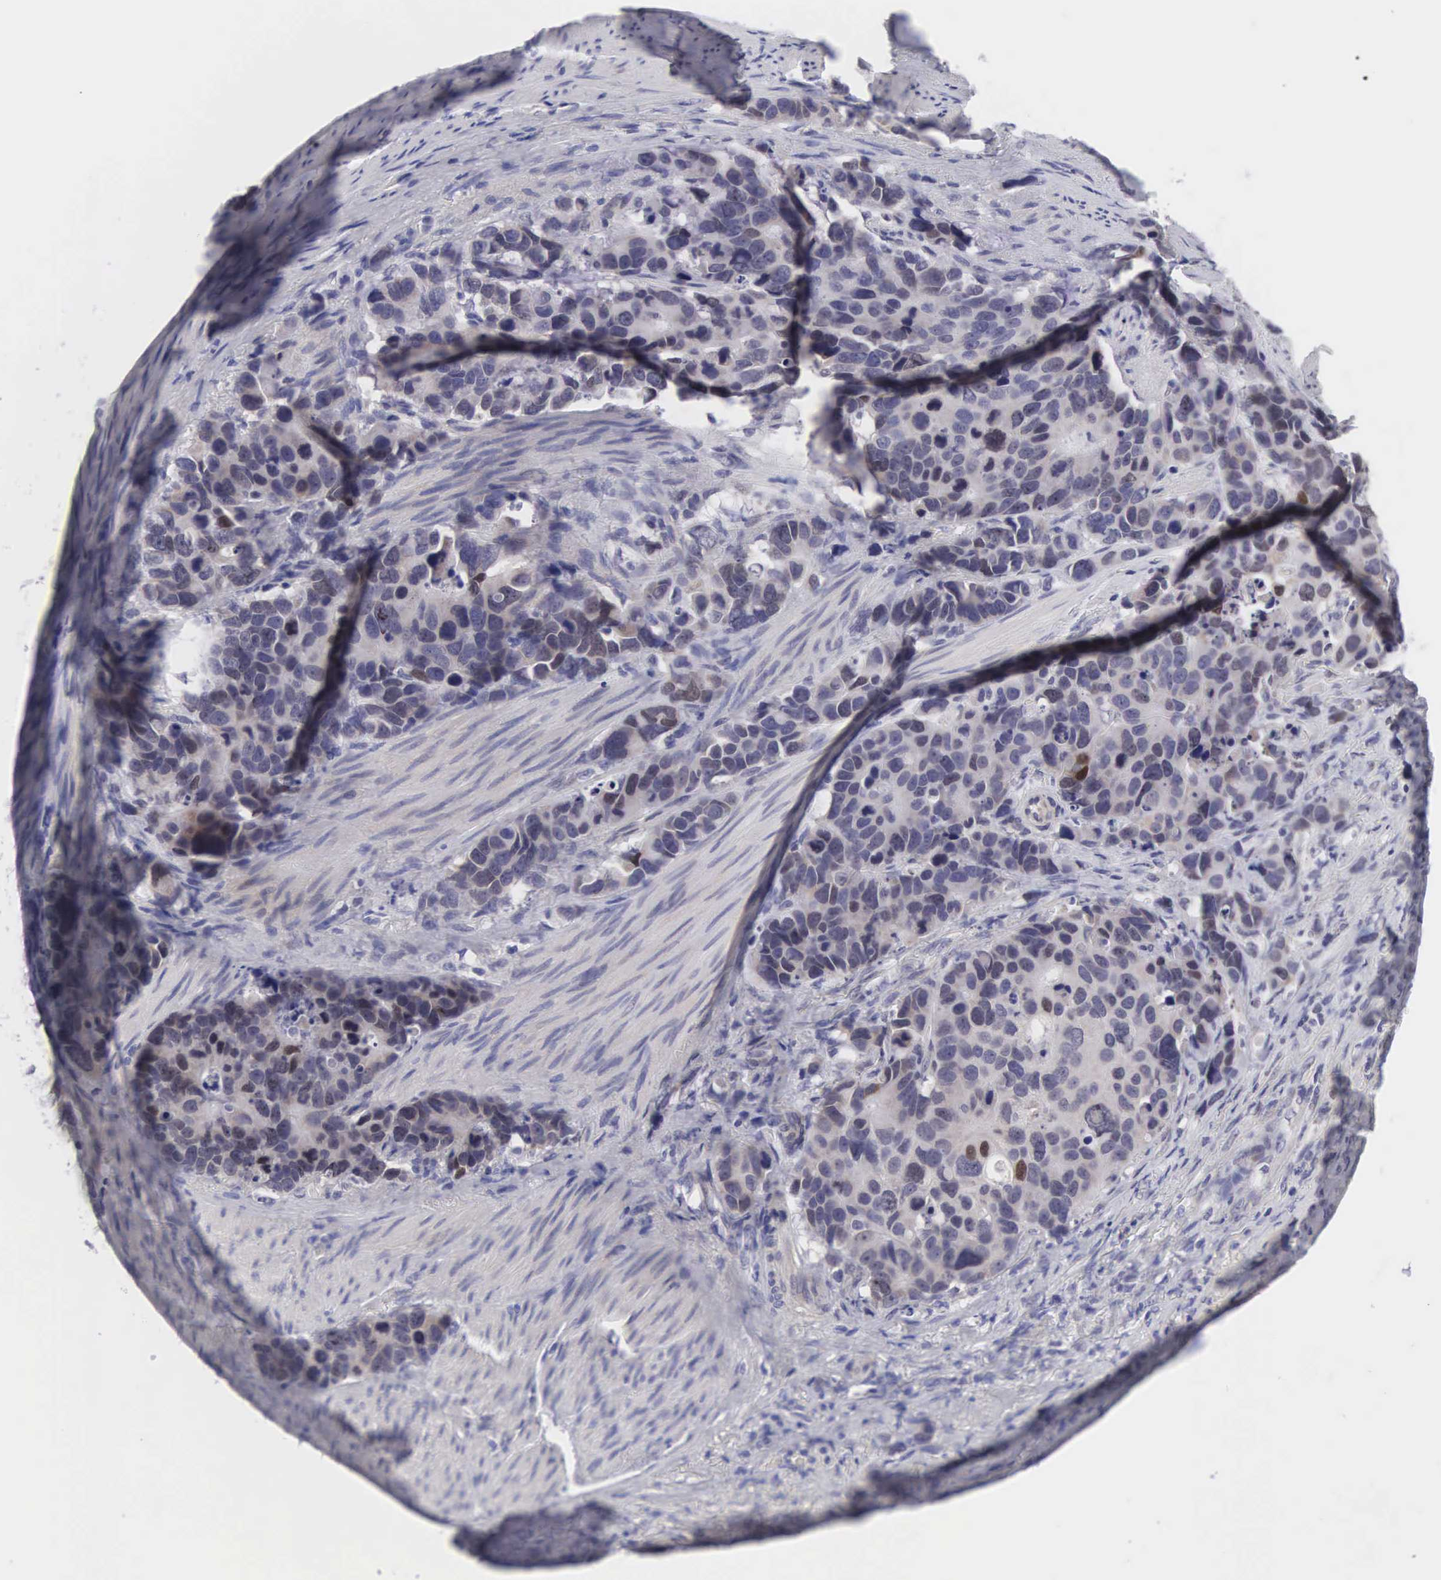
{"staining": {"intensity": "strong", "quantity": "<25%", "location": "nuclear"}, "tissue": "stomach cancer", "cell_type": "Tumor cells", "image_type": "cancer", "snomed": [{"axis": "morphology", "description": "Adenocarcinoma, NOS"}, {"axis": "topography", "description": "Stomach, upper"}], "caption": "High-power microscopy captured an immunohistochemistry (IHC) image of stomach cancer (adenocarcinoma), revealing strong nuclear positivity in approximately <25% of tumor cells. (Stains: DAB in brown, nuclei in blue, Microscopy: brightfield microscopy at high magnification).", "gene": "SOX11", "patient": {"sex": "male", "age": 71}}